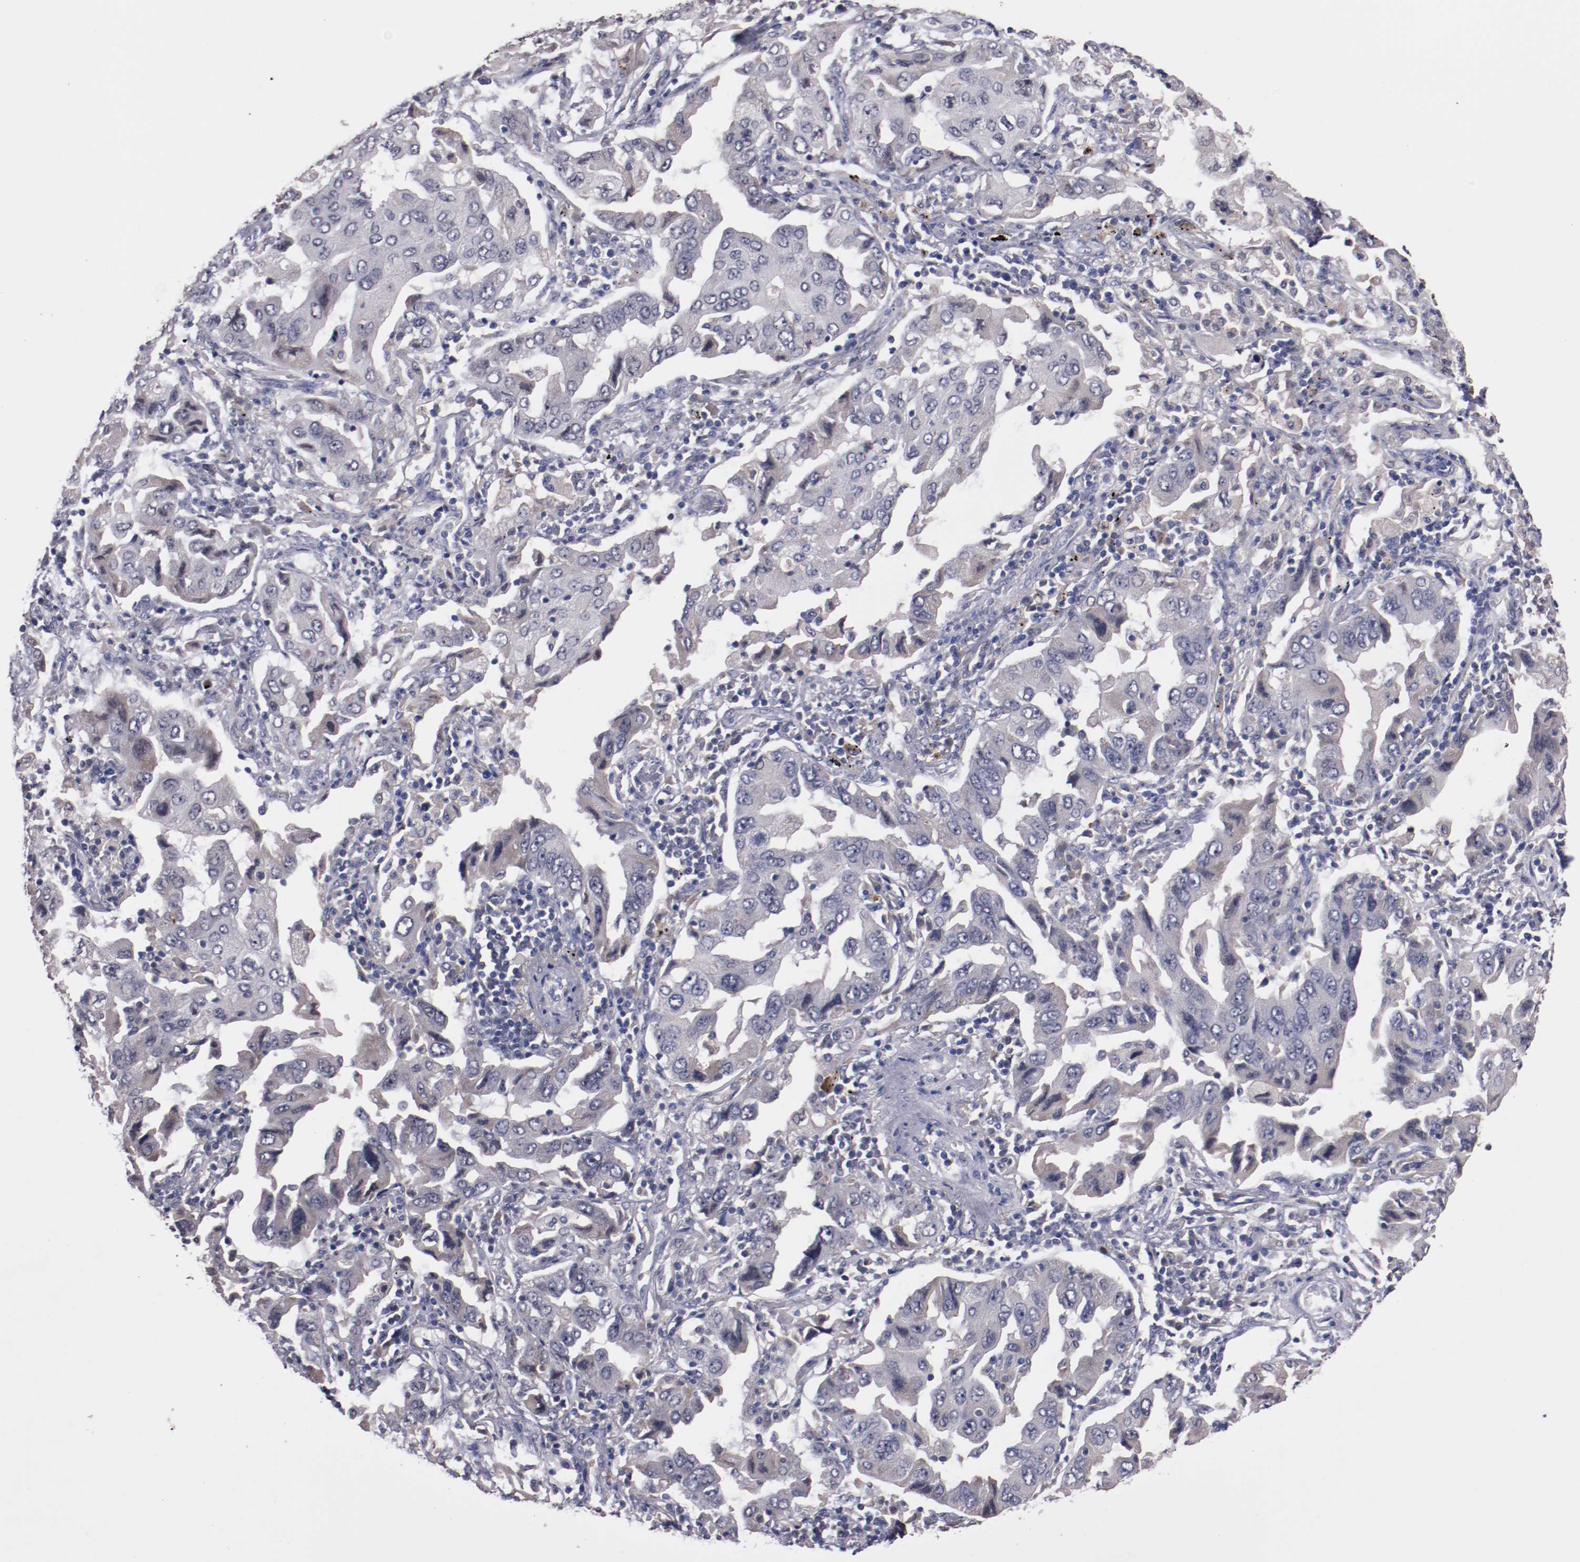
{"staining": {"intensity": "weak", "quantity": "<25%", "location": "cytoplasmic/membranous"}, "tissue": "lung cancer", "cell_type": "Tumor cells", "image_type": "cancer", "snomed": [{"axis": "morphology", "description": "Adenocarcinoma, NOS"}, {"axis": "topography", "description": "Lung"}], "caption": "The micrograph reveals no staining of tumor cells in adenocarcinoma (lung). (DAB immunohistochemistry, high magnification).", "gene": "FAM81A", "patient": {"sex": "female", "age": 65}}